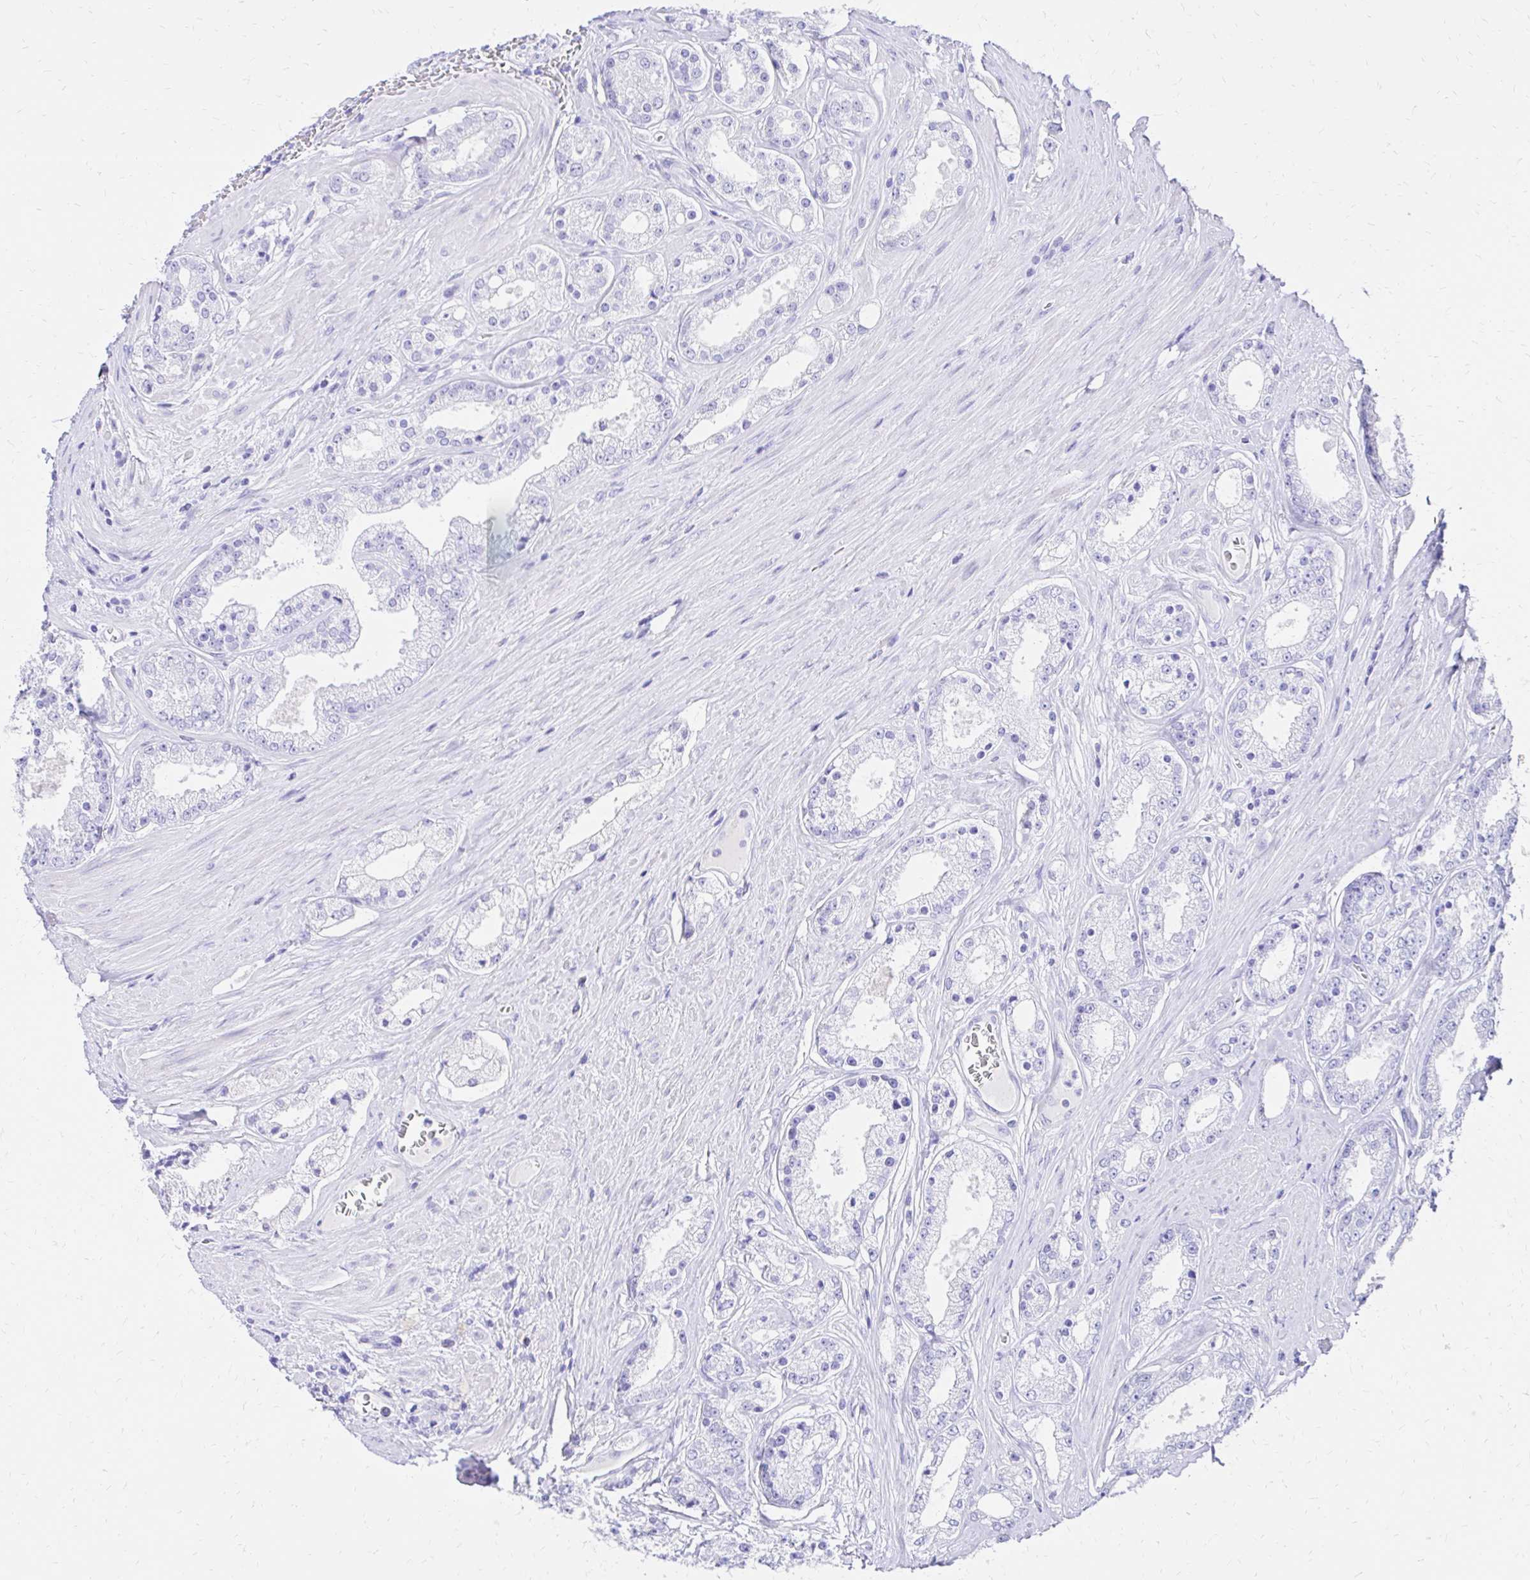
{"staining": {"intensity": "negative", "quantity": "none", "location": "none"}, "tissue": "prostate cancer", "cell_type": "Tumor cells", "image_type": "cancer", "snomed": [{"axis": "morphology", "description": "Adenocarcinoma, High grade"}, {"axis": "topography", "description": "Prostate"}], "caption": "A histopathology image of prostate cancer stained for a protein shows no brown staining in tumor cells. Brightfield microscopy of IHC stained with DAB (3,3'-diaminobenzidine) (brown) and hematoxylin (blue), captured at high magnification.", "gene": "S100G", "patient": {"sex": "male", "age": 66}}